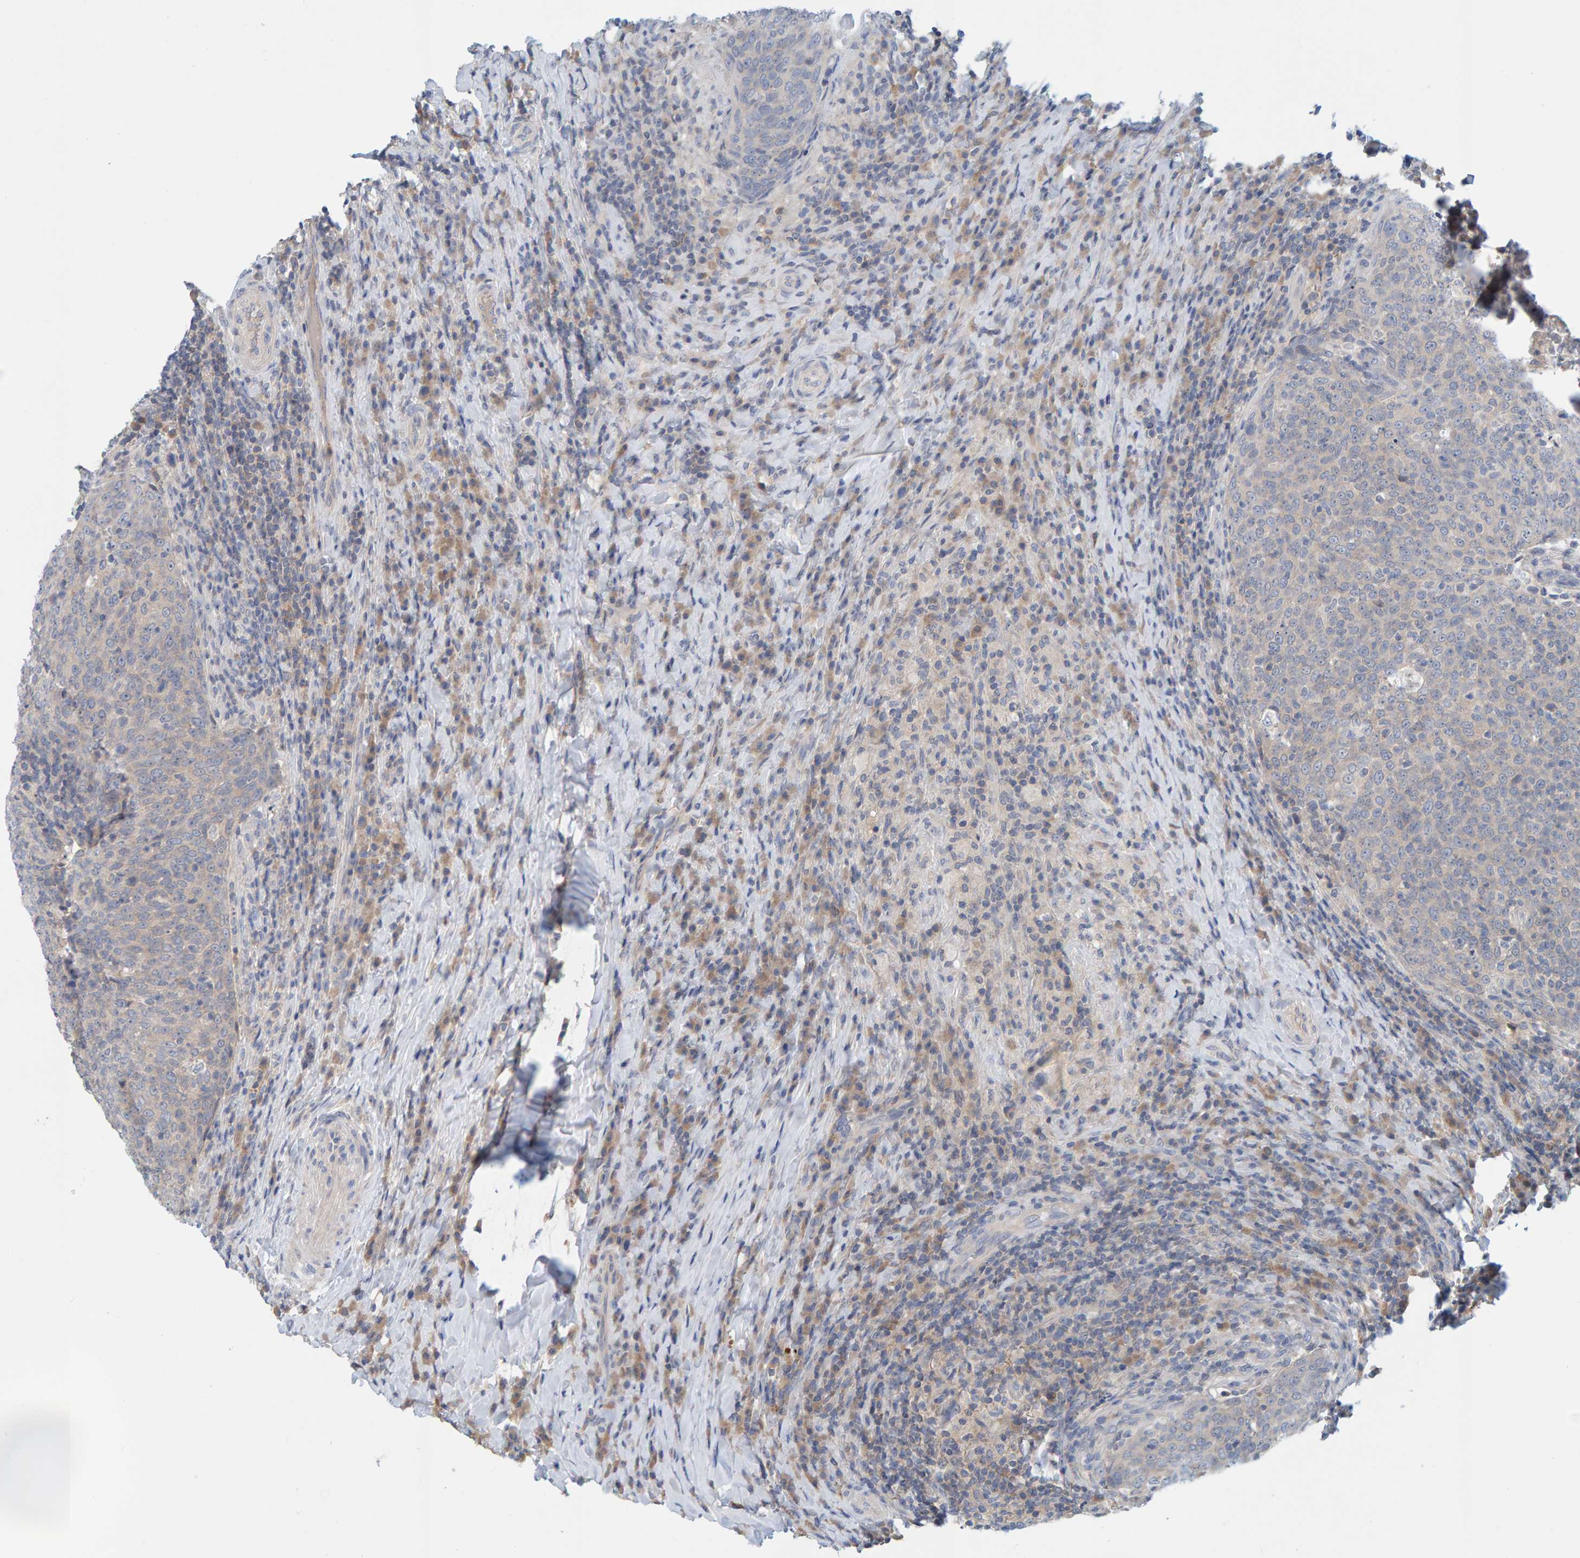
{"staining": {"intensity": "negative", "quantity": "none", "location": "none"}, "tissue": "head and neck cancer", "cell_type": "Tumor cells", "image_type": "cancer", "snomed": [{"axis": "morphology", "description": "Squamous cell carcinoma, NOS"}, {"axis": "morphology", "description": "Squamous cell carcinoma, metastatic, NOS"}, {"axis": "topography", "description": "Lymph node"}, {"axis": "topography", "description": "Head-Neck"}], "caption": "An immunohistochemistry photomicrograph of head and neck metastatic squamous cell carcinoma is shown. There is no staining in tumor cells of head and neck metastatic squamous cell carcinoma.", "gene": "TATDN1", "patient": {"sex": "male", "age": 62}}